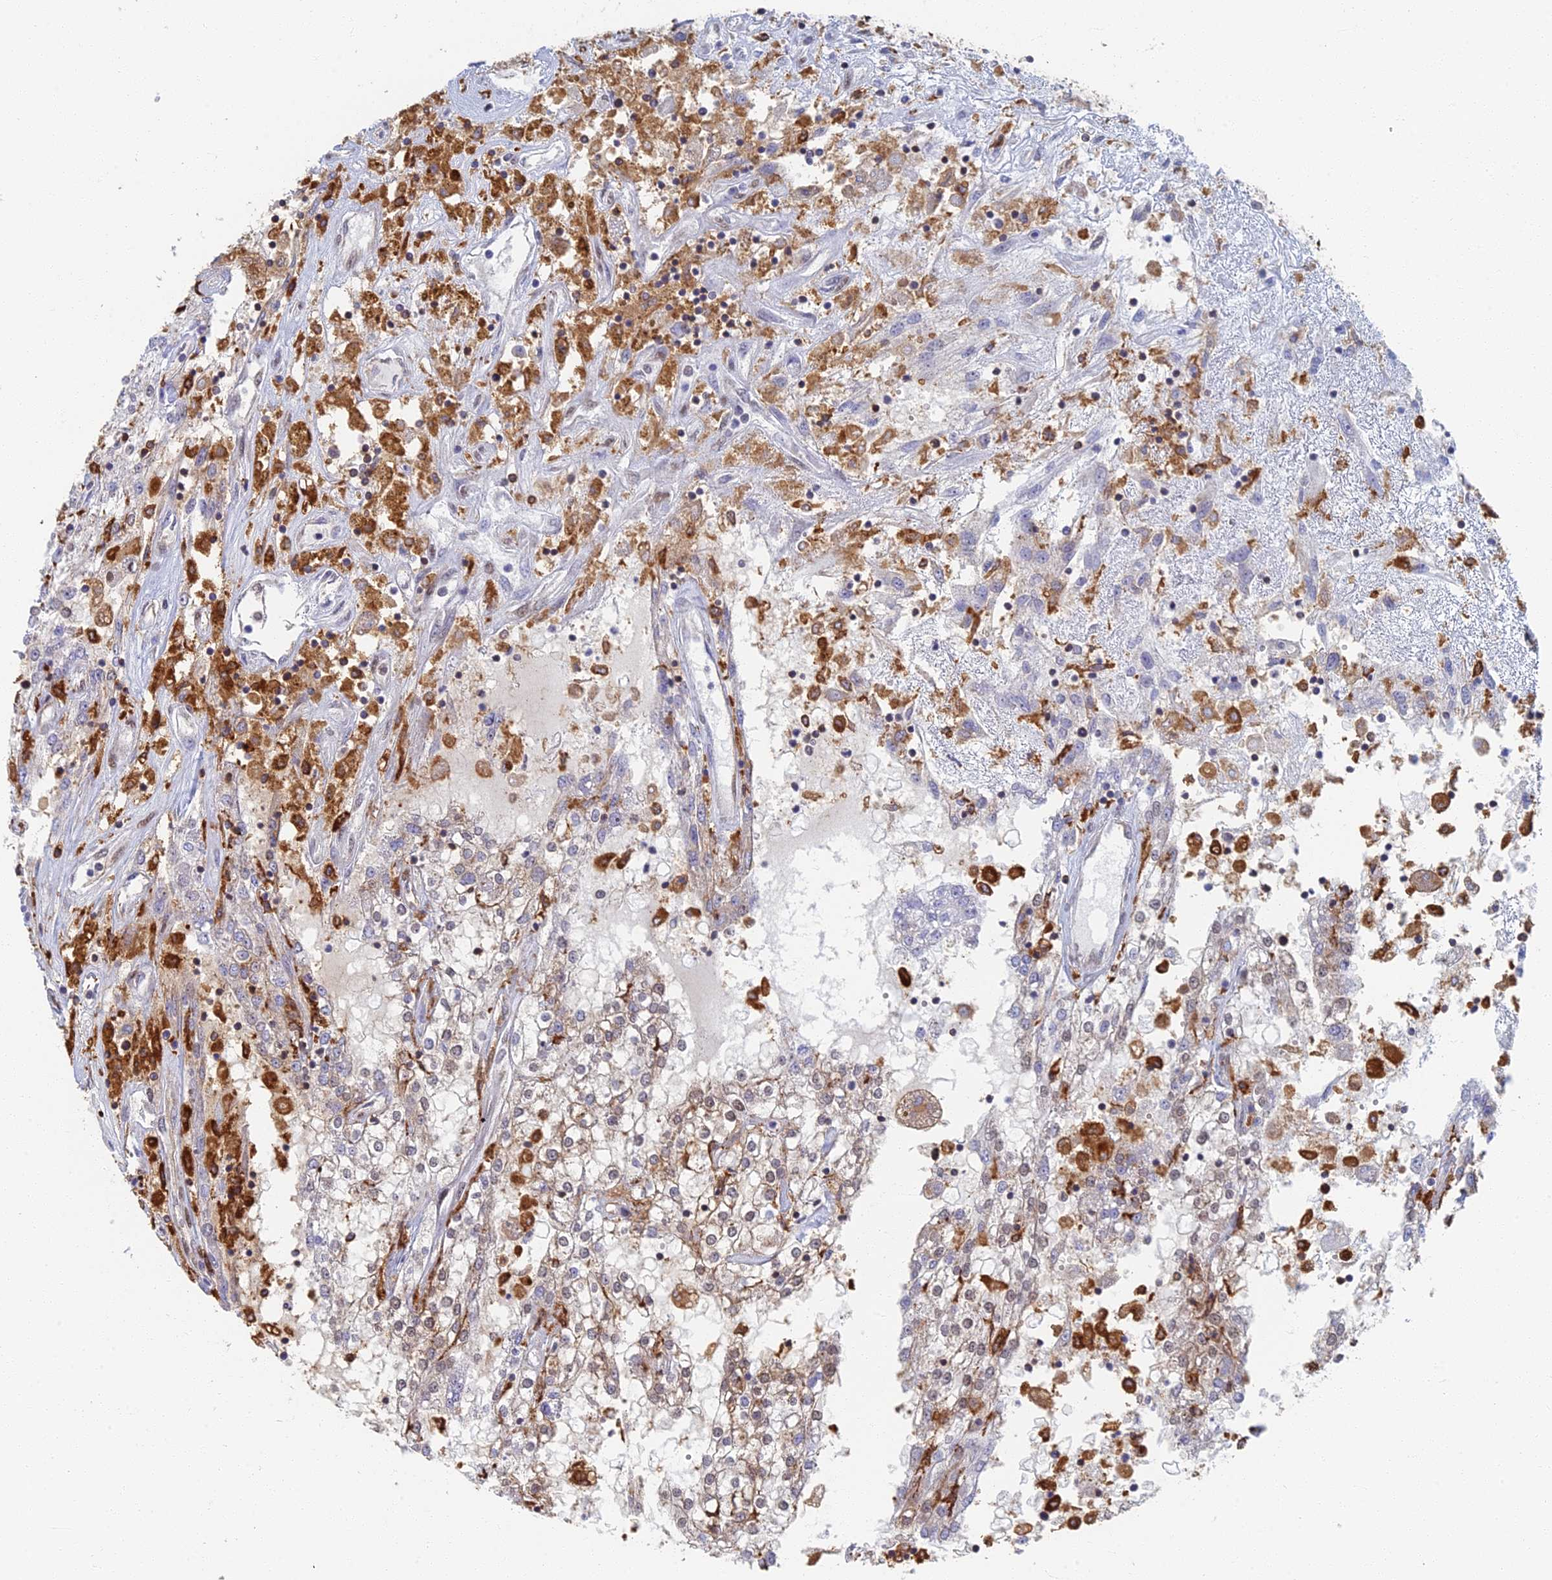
{"staining": {"intensity": "weak", "quantity": "<25%", "location": "cytoplasmic/membranous"}, "tissue": "renal cancer", "cell_type": "Tumor cells", "image_type": "cancer", "snomed": [{"axis": "morphology", "description": "Adenocarcinoma, NOS"}, {"axis": "topography", "description": "Kidney"}], "caption": "Tumor cells show no significant protein expression in adenocarcinoma (renal). (Brightfield microscopy of DAB immunohistochemistry (IHC) at high magnification).", "gene": "GPATCH1", "patient": {"sex": "female", "age": 52}}